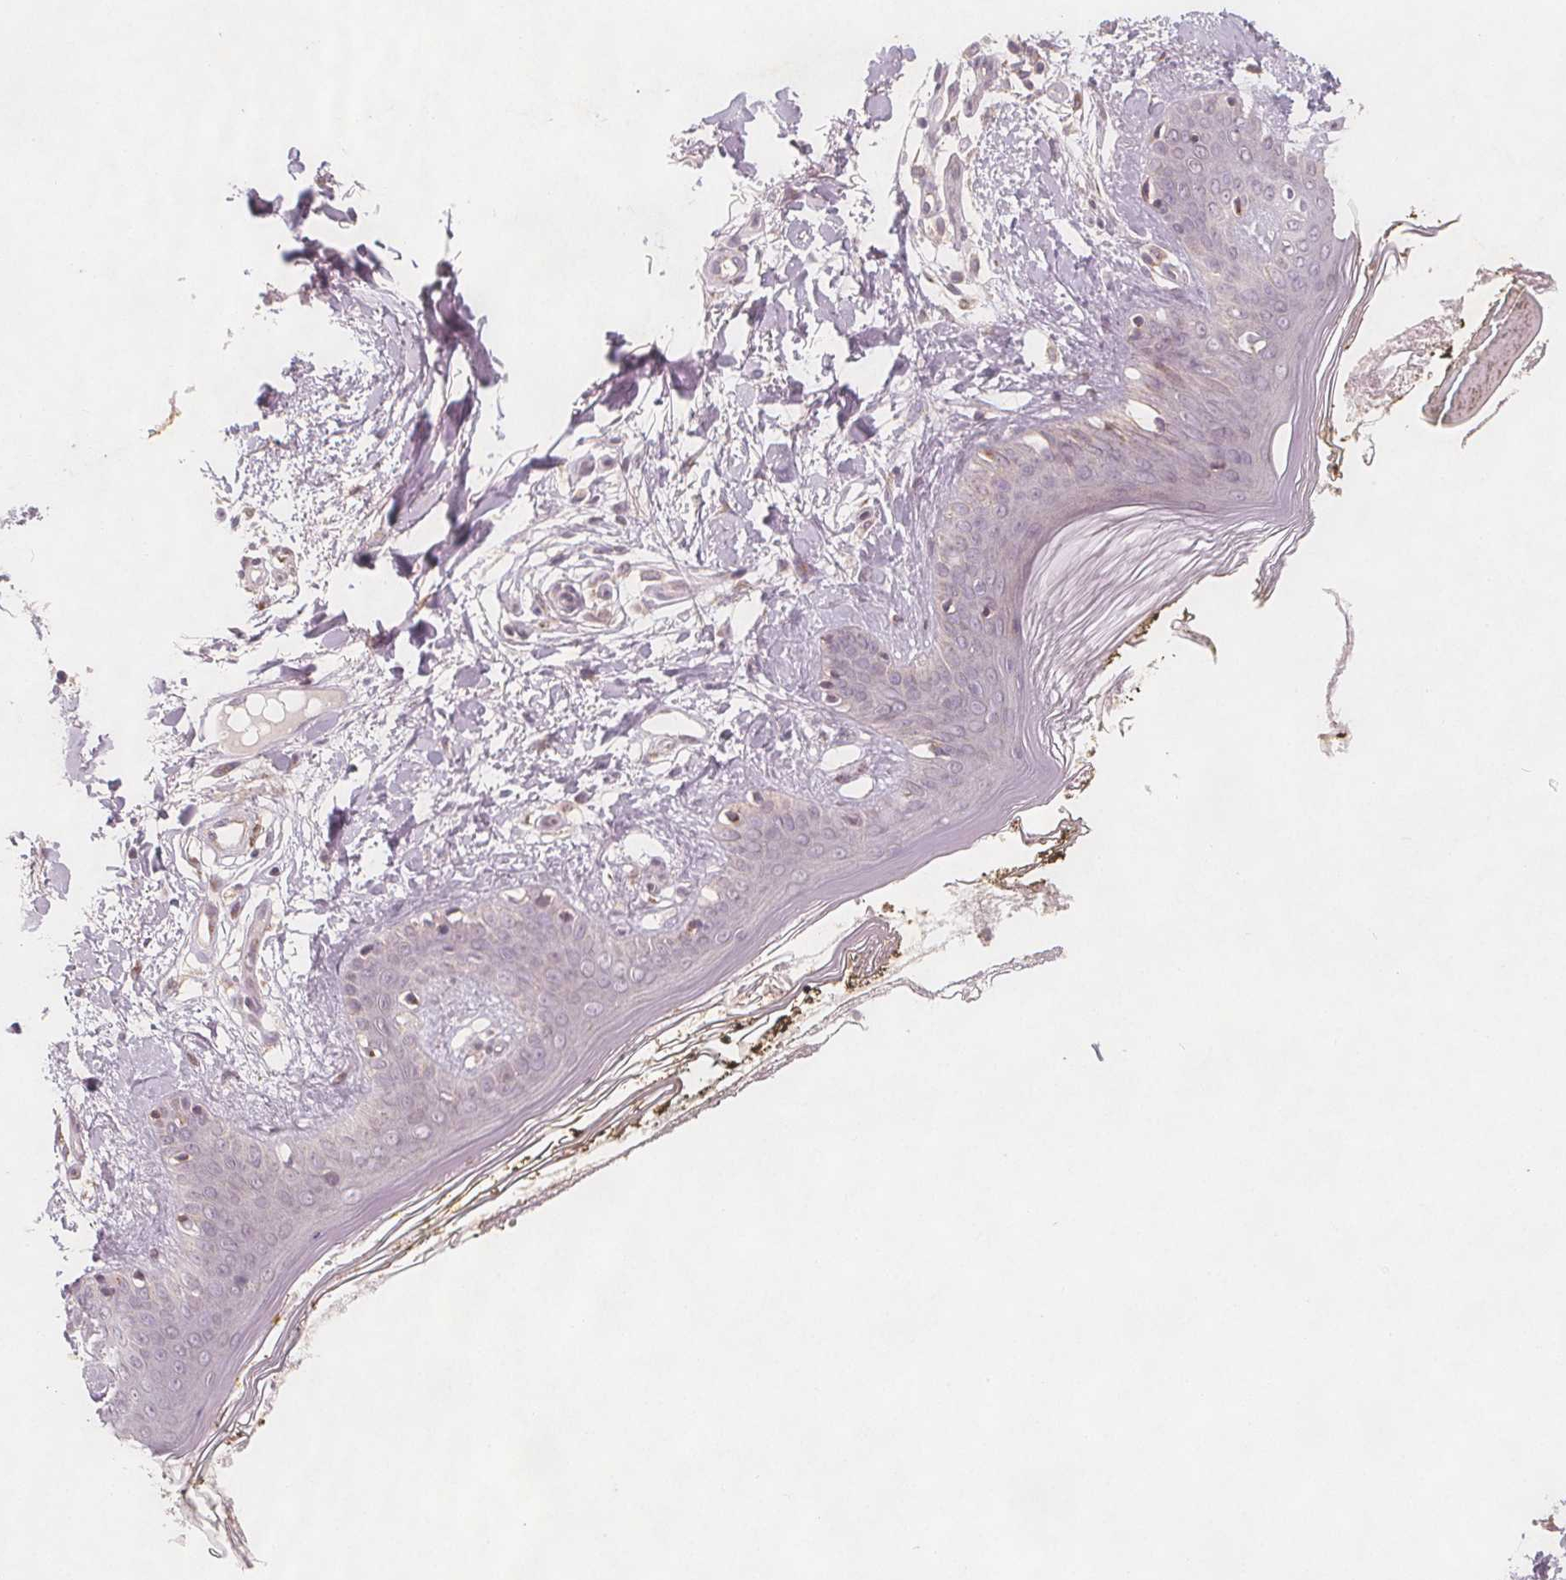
{"staining": {"intensity": "negative", "quantity": "none", "location": "none"}, "tissue": "skin", "cell_type": "Fibroblasts", "image_type": "normal", "snomed": [{"axis": "morphology", "description": "Normal tissue, NOS"}, {"axis": "topography", "description": "Skin"}], "caption": "A high-resolution micrograph shows immunohistochemistry staining of benign skin, which displays no significant expression in fibroblasts.", "gene": "NCSTN", "patient": {"sex": "female", "age": 34}}